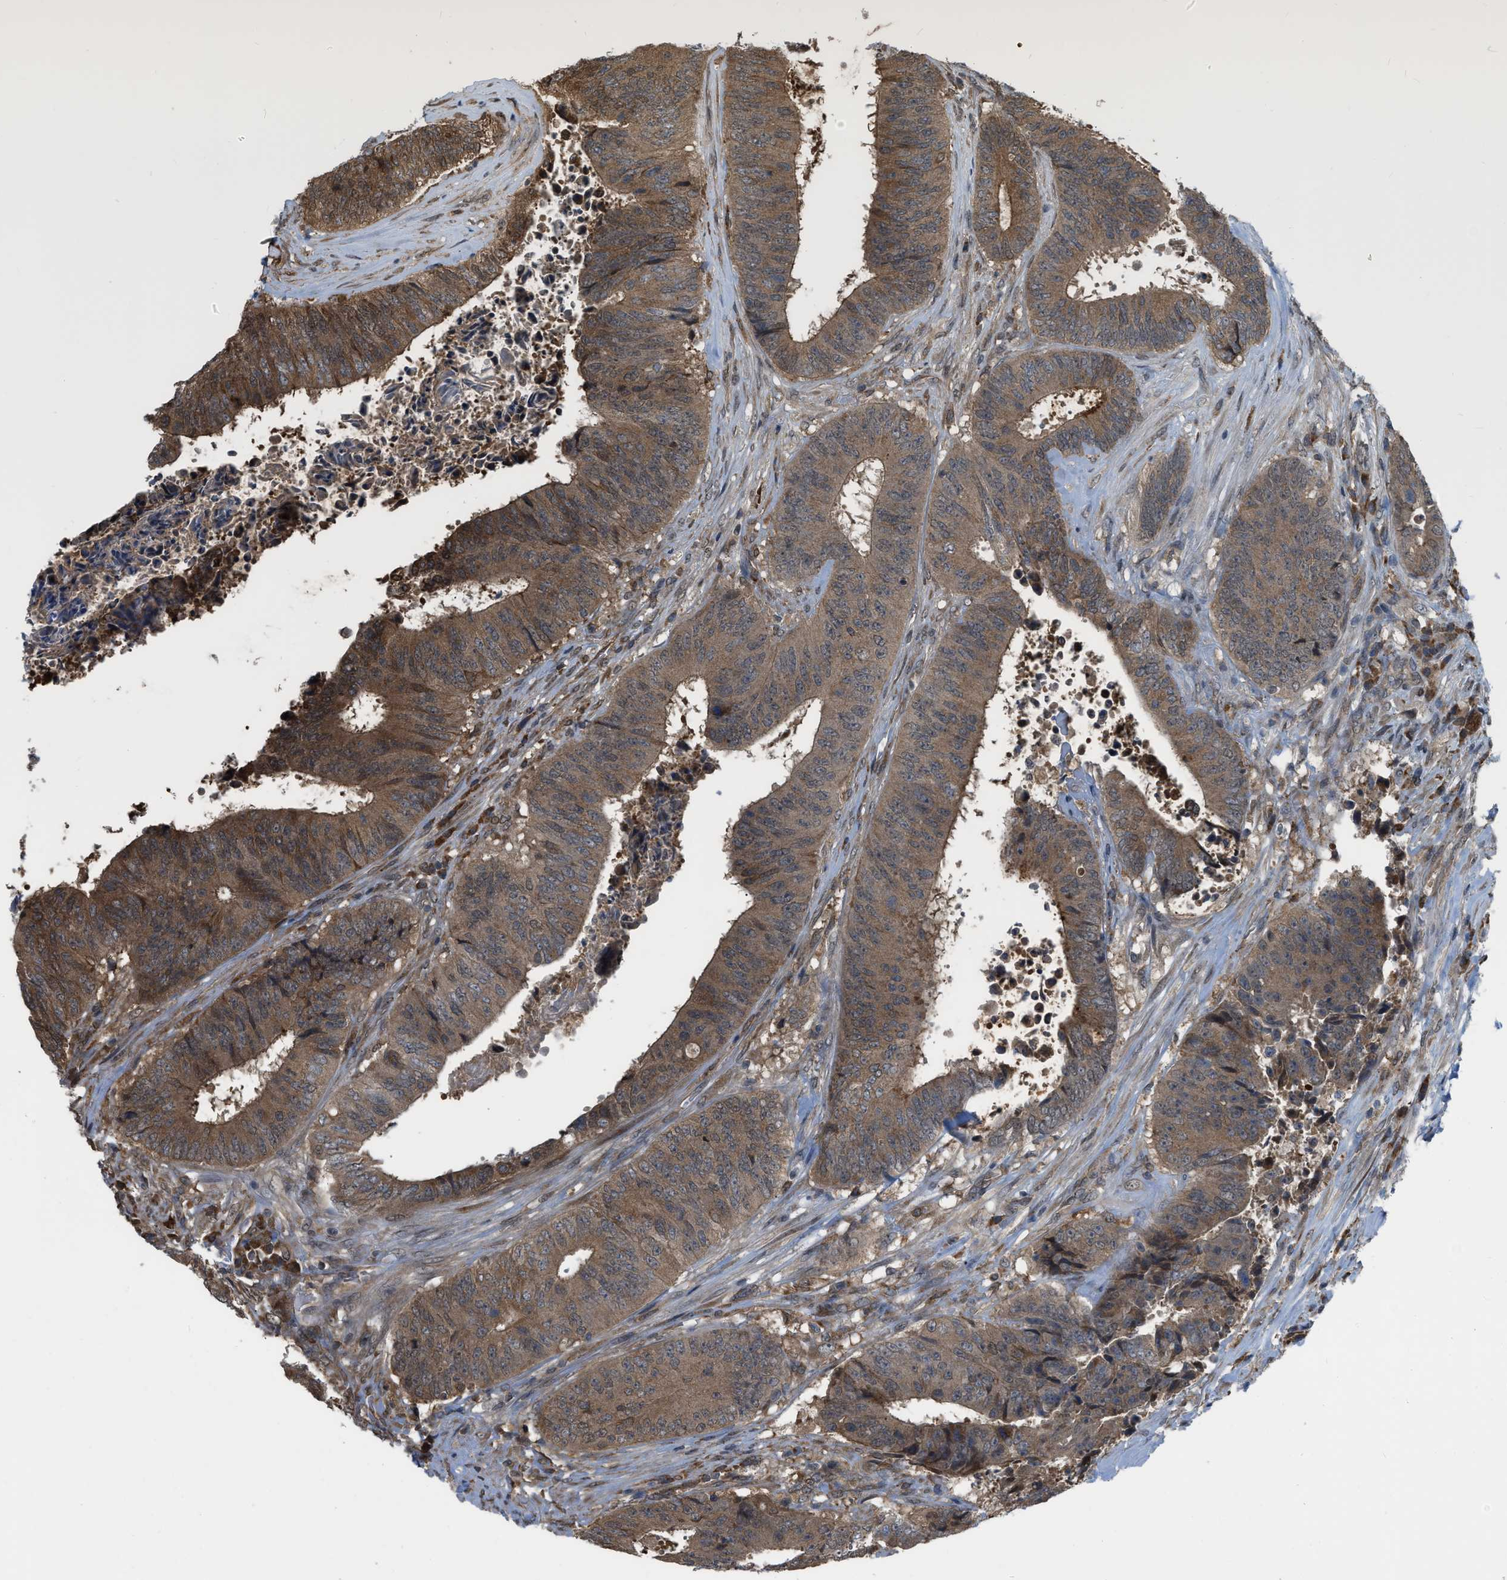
{"staining": {"intensity": "moderate", "quantity": ">75%", "location": "cytoplasmic/membranous"}, "tissue": "colorectal cancer", "cell_type": "Tumor cells", "image_type": "cancer", "snomed": [{"axis": "morphology", "description": "Adenocarcinoma, NOS"}, {"axis": "topography", "description": "Rectum"}], "caption": "This is a photomicrograph of IHC staining of colorectal adenocarcinoma, which shows moderate positivity in the cytoplasmic/membranous of tumor cells.", "gene": "BCL7C", "patient": {"sex": "male", "age": 72}}